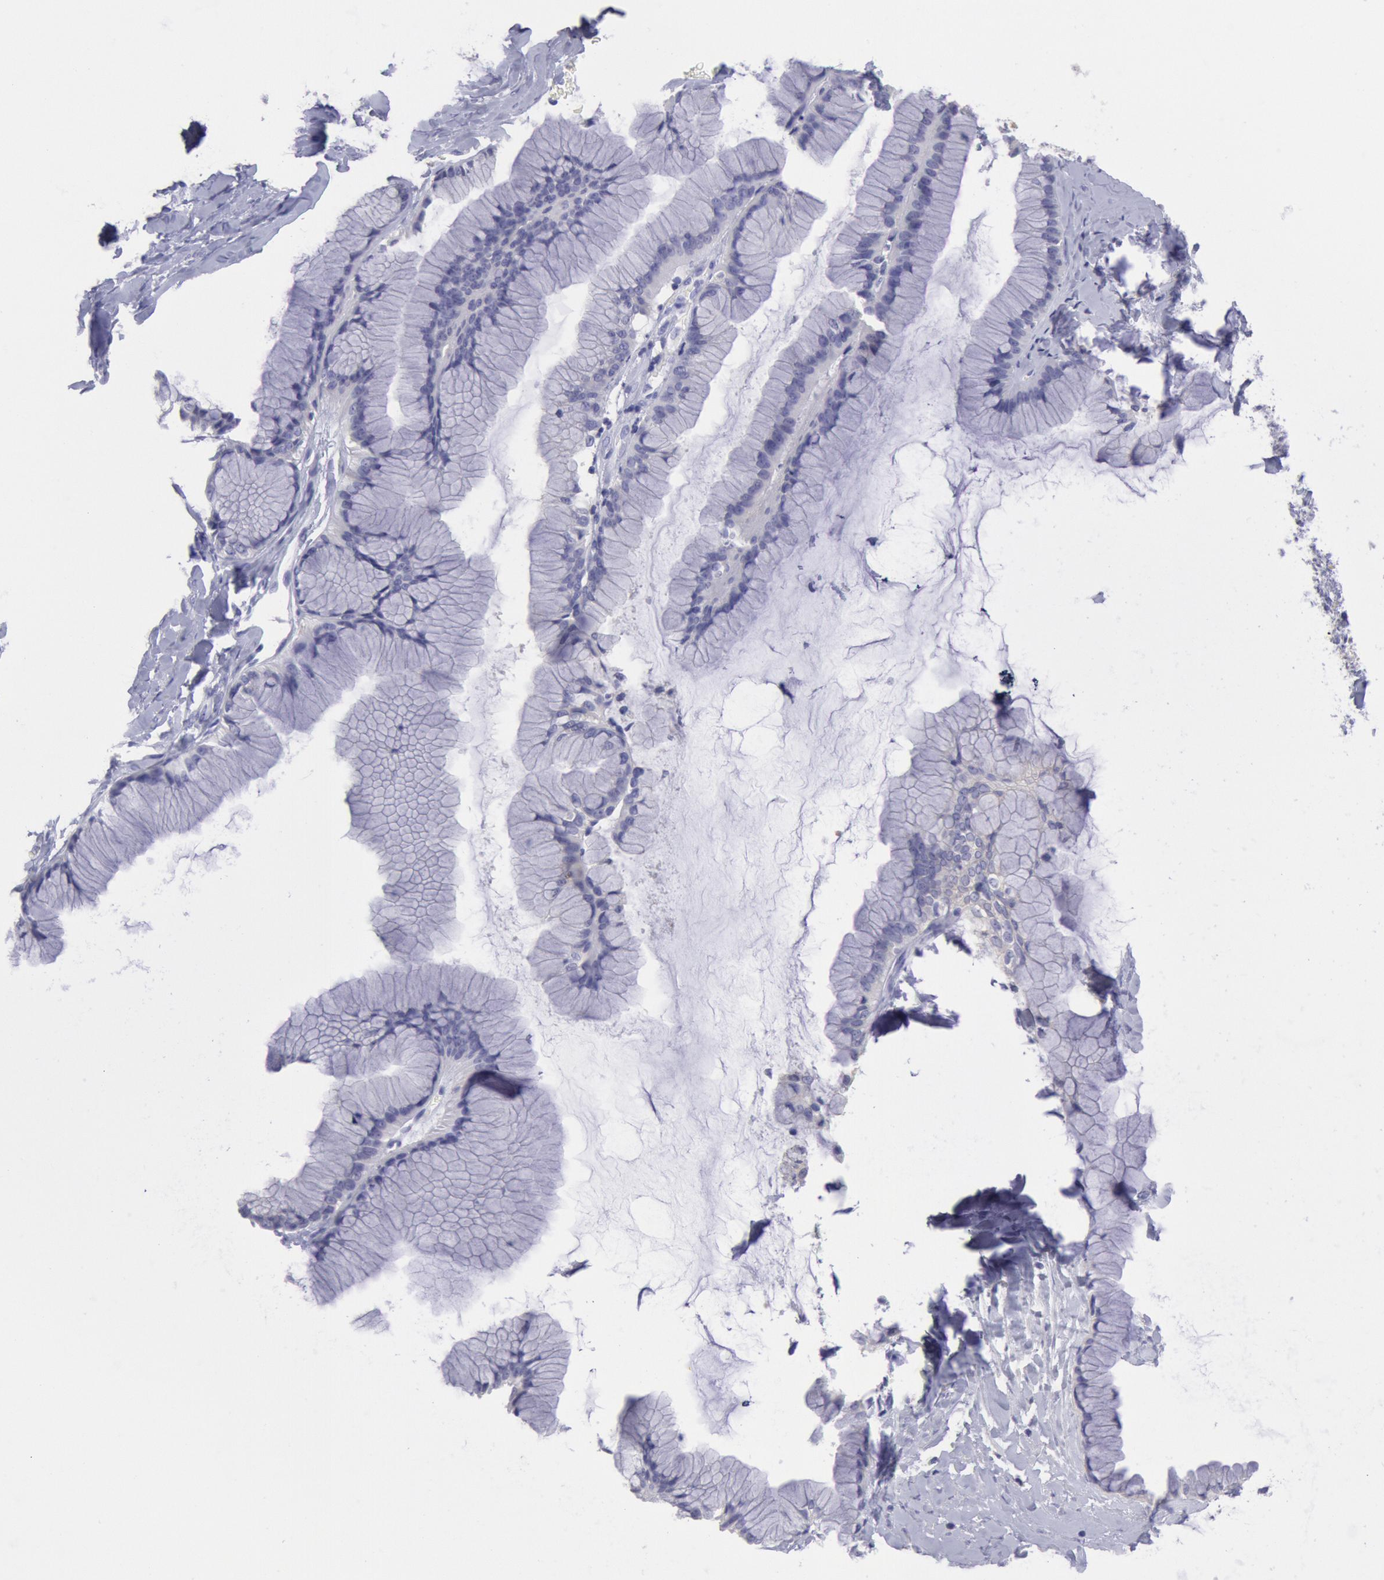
{"staining": {"intensity": "negative", "quantity": "none", "location": "none"}, "tissue": "ovarian cancer", "cell_type": "Tumor cells", "image_type": "cancer", "snomed": [{"axis": "morphology", "description": "Cystadenocarcinoma, mucinous, NOS"}, {"axis": "topography", "description": "Ovary"}], "caption": "A high-resolution image shows immunohistochemistry (IHC) staining of mucinous cystadenocarcinoma (ovarian), which reveals no significant positivity in tumor cells.", "gene": "MYH7", "patient": {"sex": "female", "age": 41}}